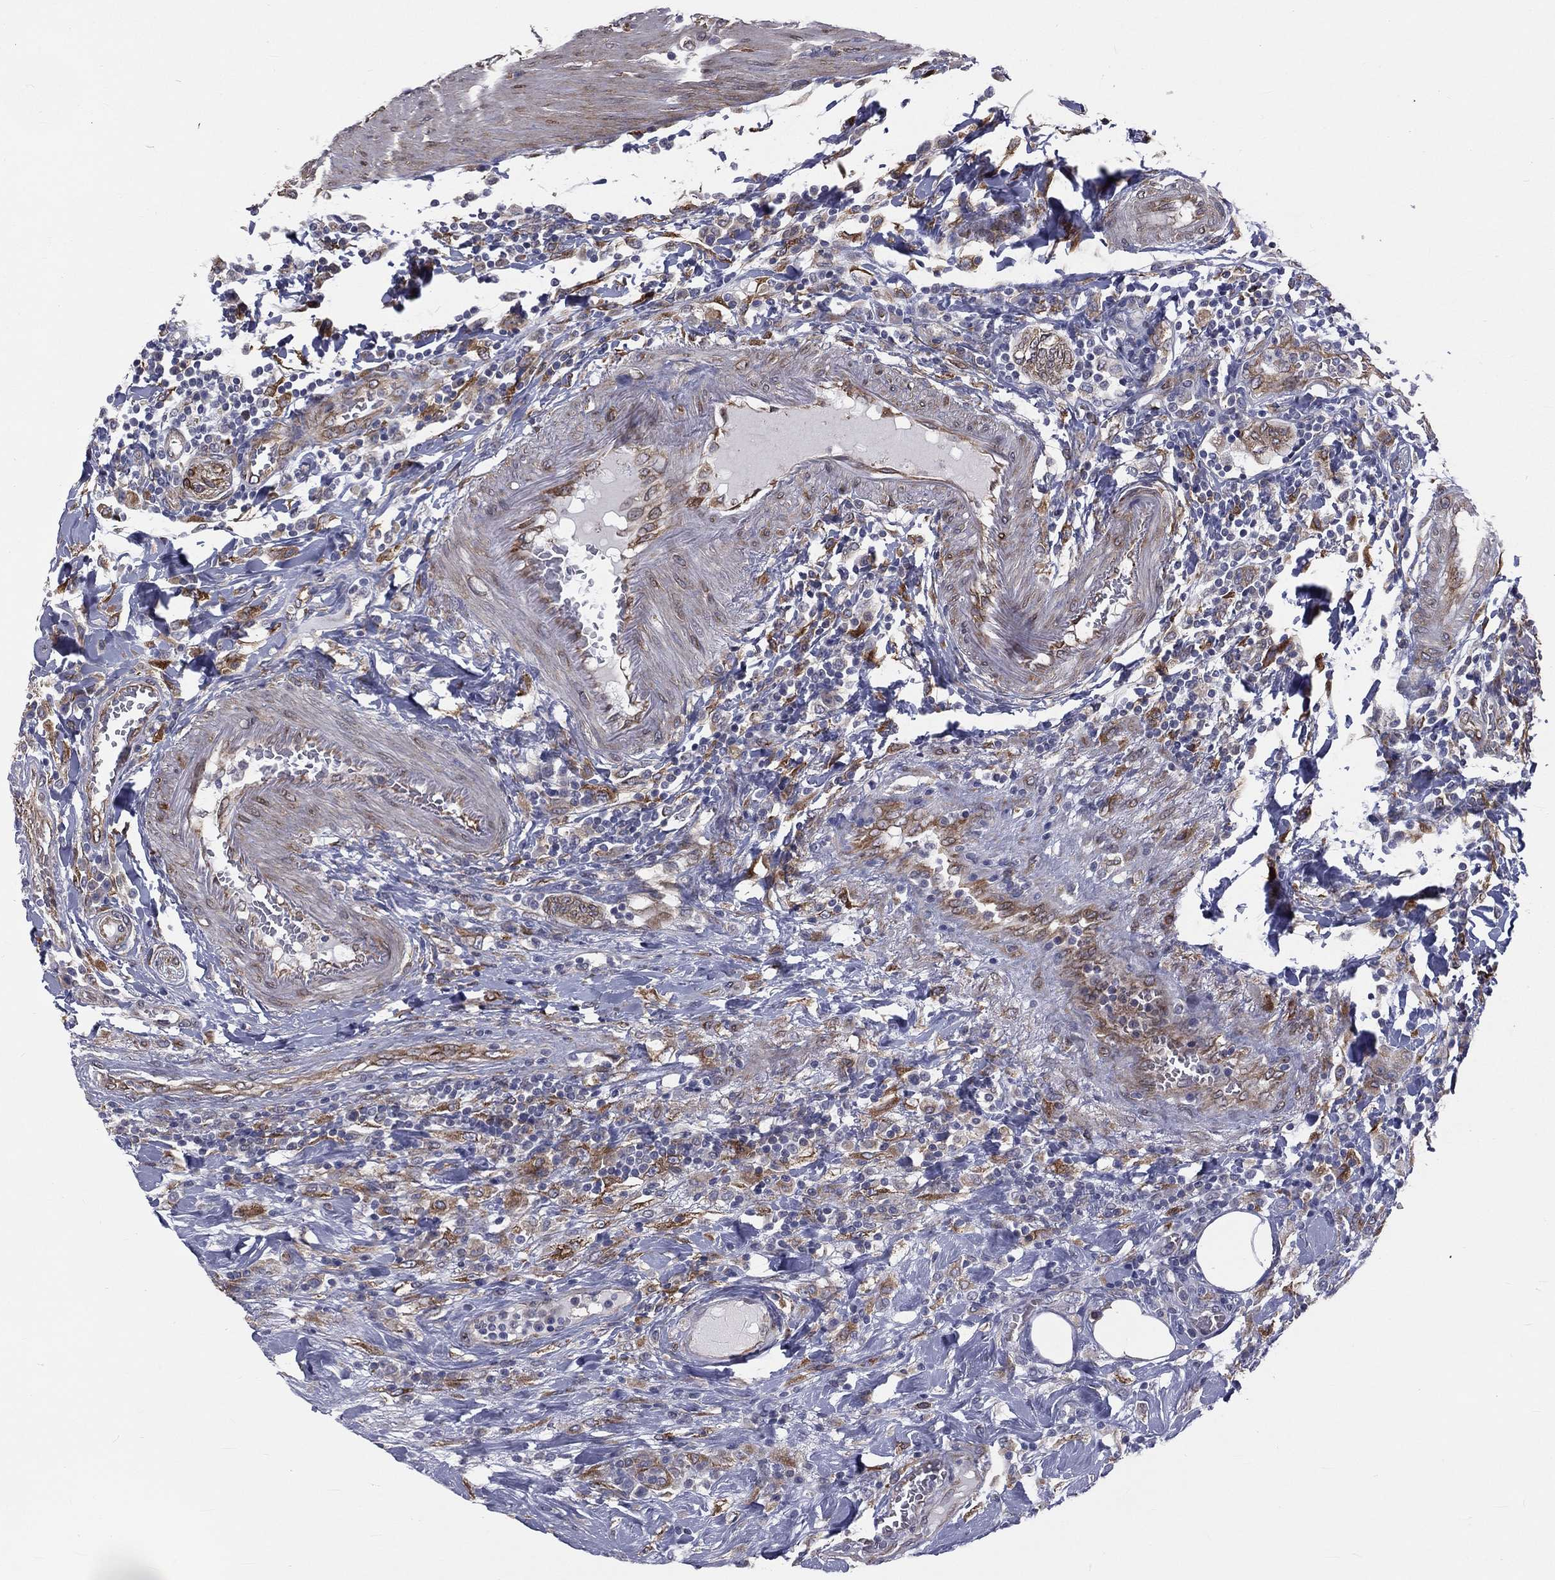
{"staining": {"intensity": "moderate", "quantity": ">75%", "location": "cytoplasmic/membranous"}, "tissue": "colorectal cancer", "cell_type": "Tumor cells", "image_type": "cancer", "snomed": [{"axis": "morphology", "description": "Adenocarcinoma, NOS"}, {"axis": "topography", "description": "Colon"}], "caption": "The photomicrograph exhibits staining of adenocarcinoma (colorectal), revealing moderate cytoplasmic/membranous protein staining (brown color) within tumor cells.", "gene": "PGRMC1", "patient": {"sex": "female", "age": 48}}